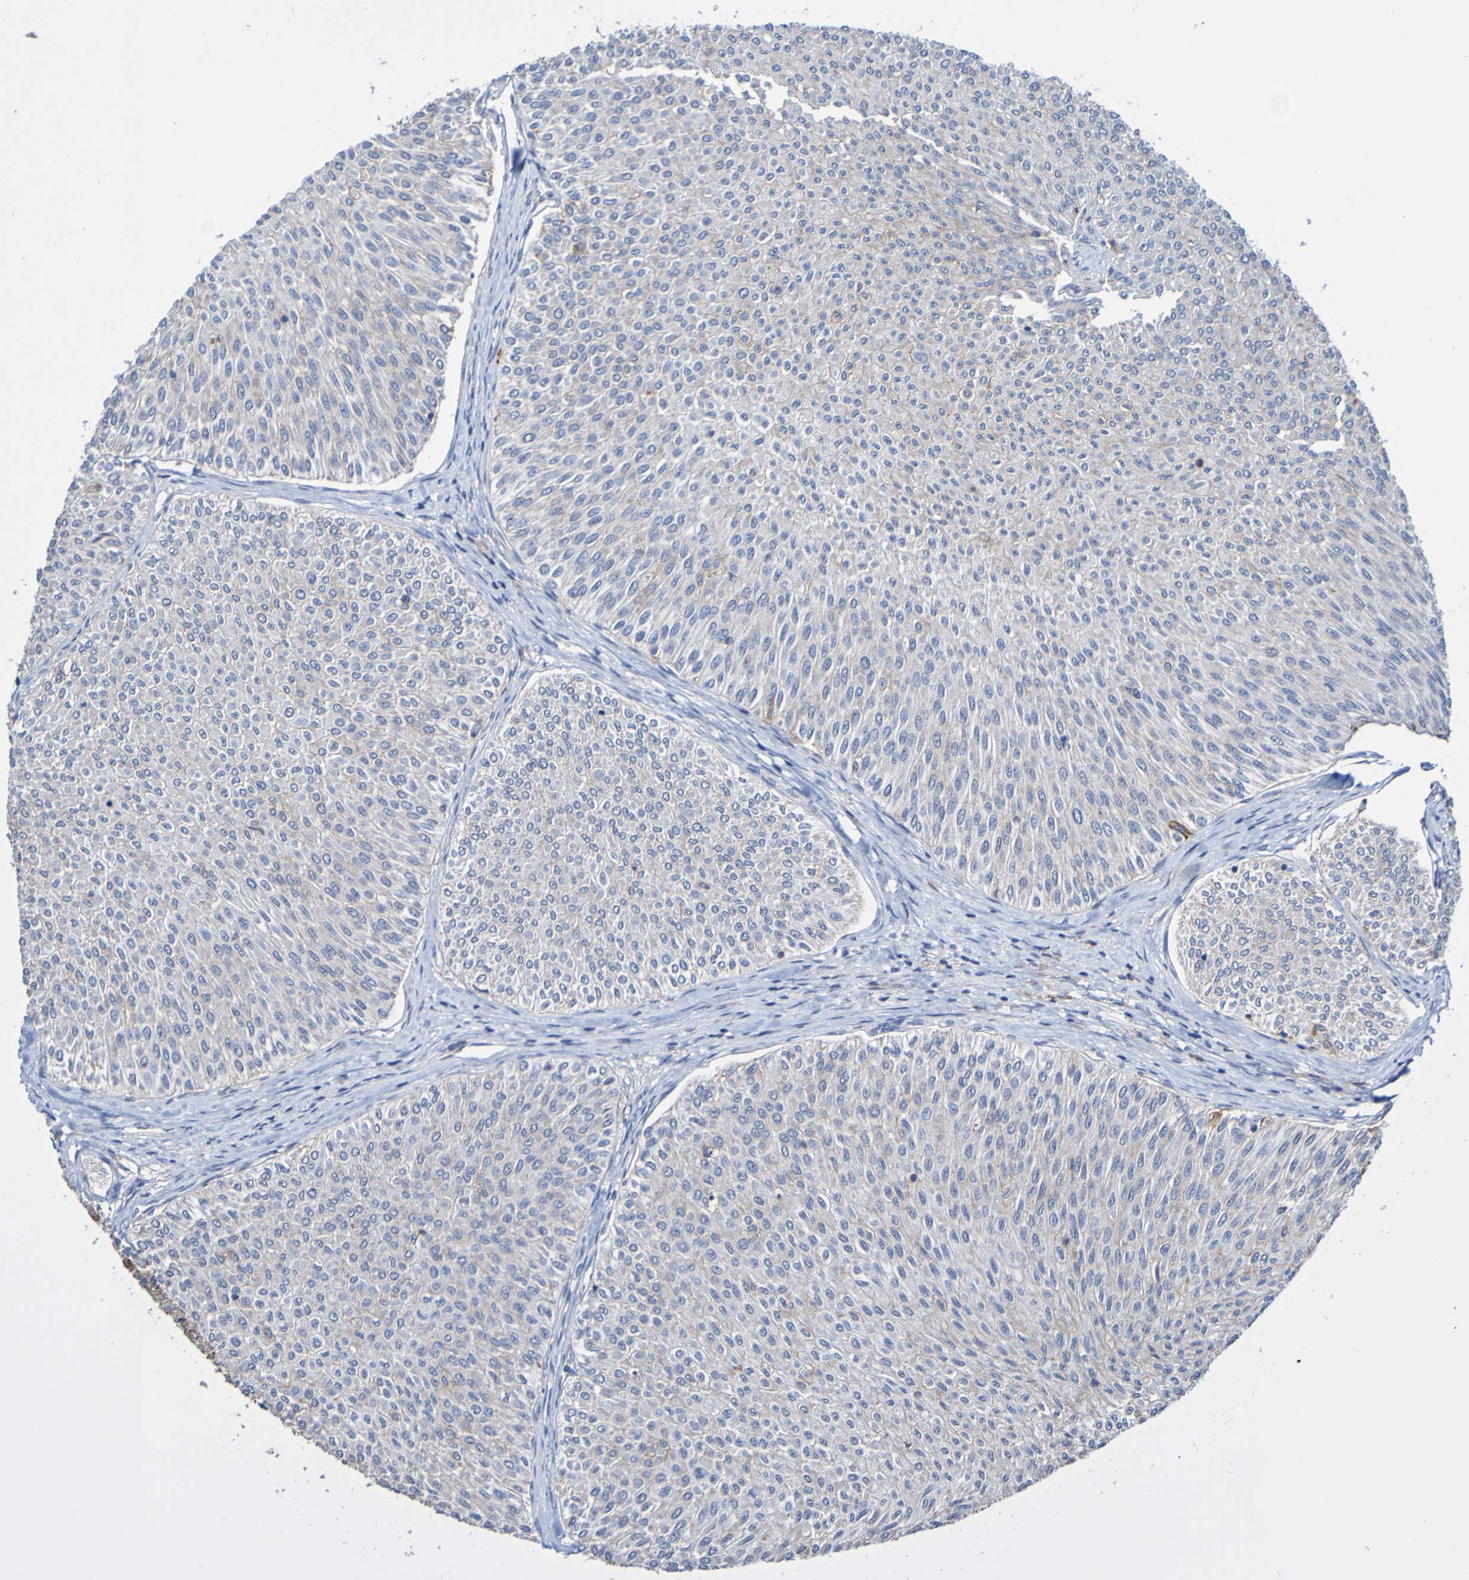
{"staining": {"intensity": "moderate", "quantity": "<25%", "location": "cytoplasmic/membranous"}, "tissue": "urothelial cancer", "cell_type": "Tumor cells", "image_type": "cancer", "snomed": [{"axis": "morphology", "description": "Urothelial carcinoma, Low grade"}, {"axis": "topography", "description": "Urinary bladder"}], "caption": "Immunohistochemistry (IHC) staining of urothelial cancer, which displays low levels of moderate cytoplasmic/membranous positivity in approximately <25% of tumor cells indicating moderate cytoplasmic/membranous protein positivity. The staining was performed using DAB (3,3'-diaminobenzidine) (brown) for protein detection and nuclei were counterstained in hematoxylin (blue).", "gene": "SLC3A2", "patient": {"sex": "male", "age": 78}}